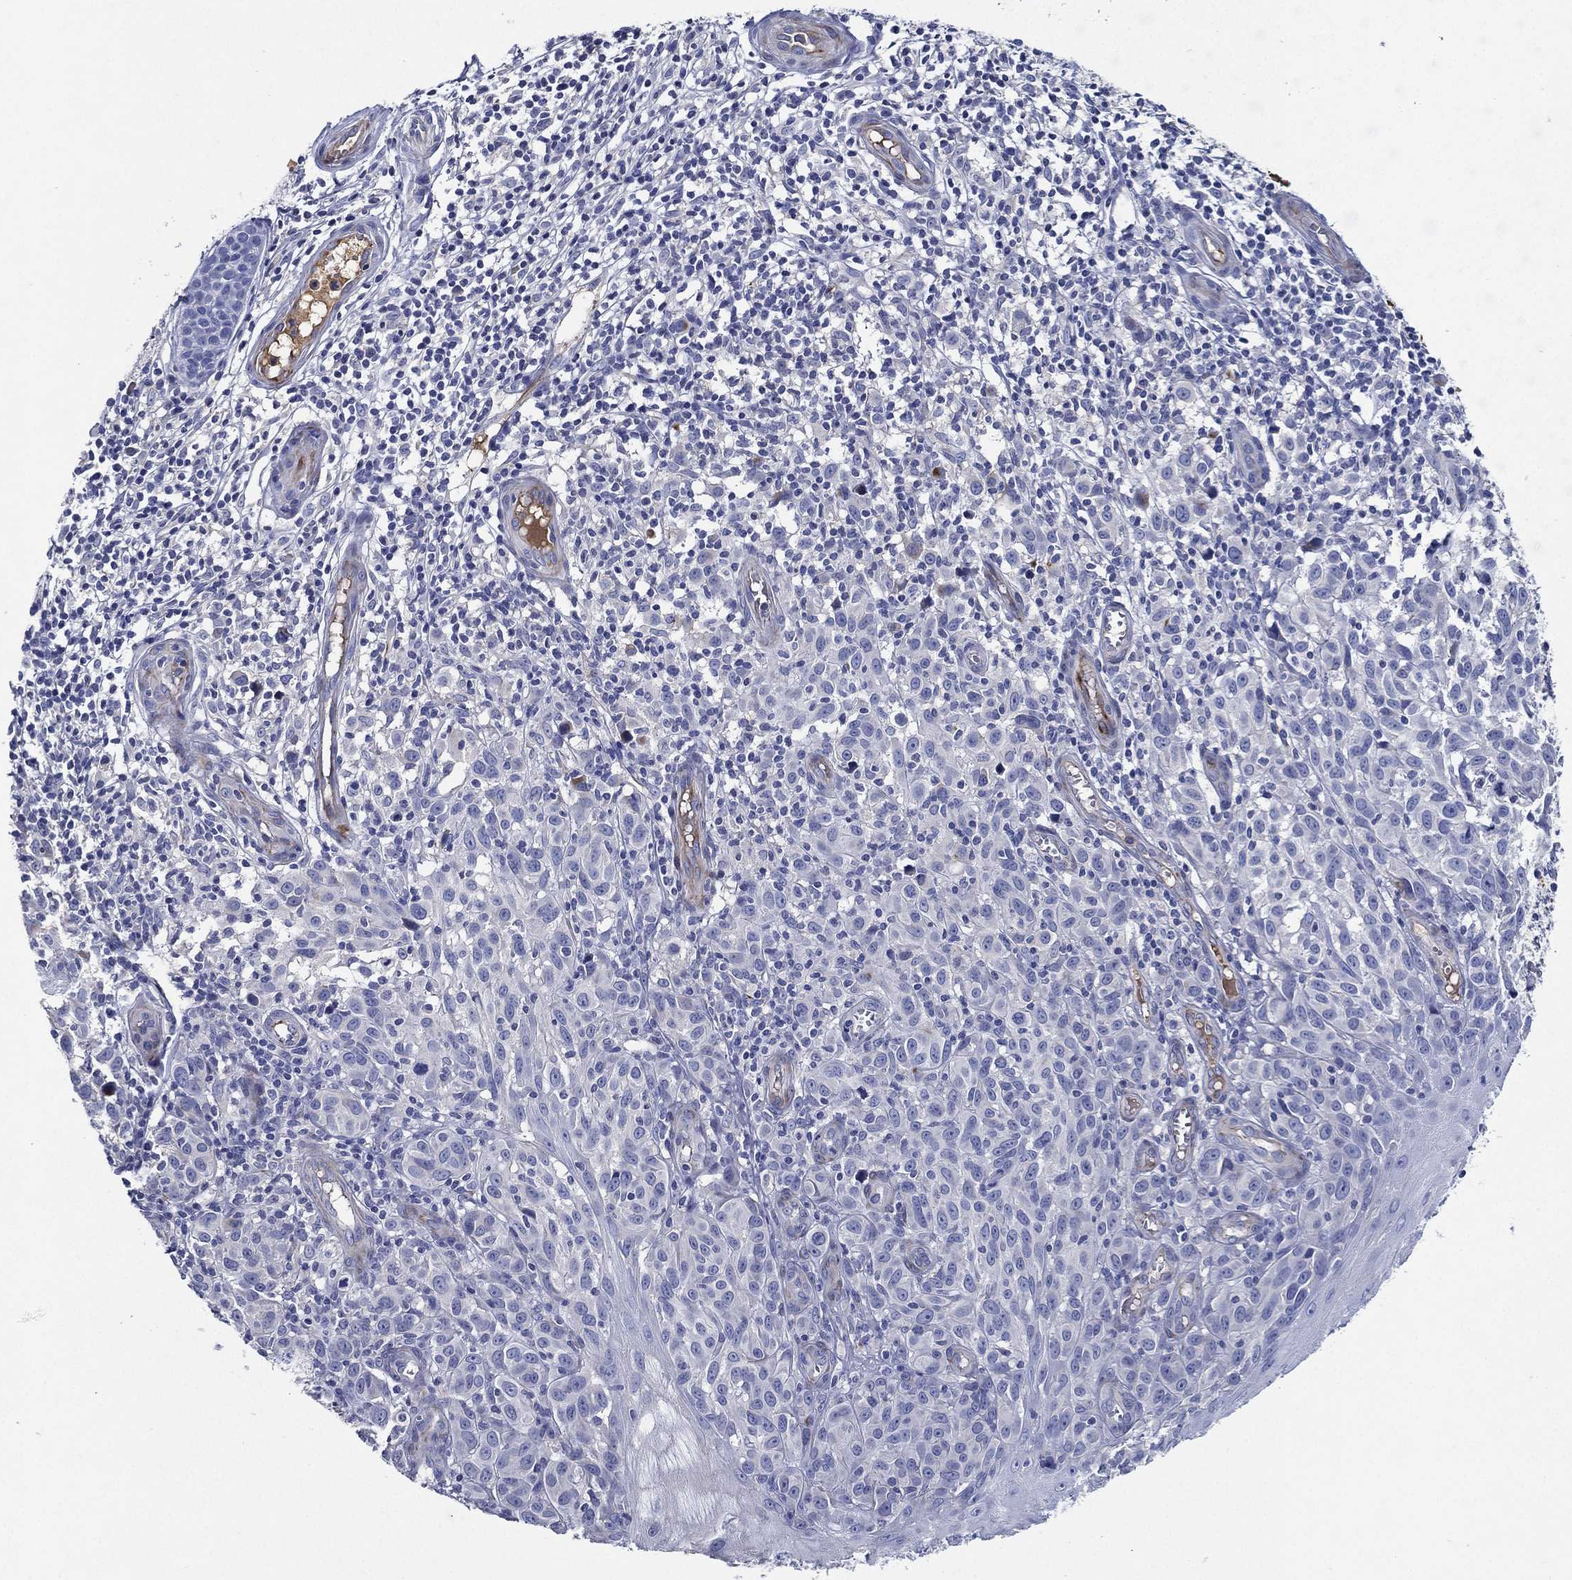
{"staining": {"intensity": "negative", "quantity": "none", "location": "none"}, "tissue": "melanoma", "cell_type": "Tumor cells", "image_type": "cancer", "snomed": [{"axis": "morphology", "description": "Malignant melanoma, NOS"}, {"axis": "topography", "description": "Skin"}], "caption": "Human malignant melanoma stained for a protein using immunohistochemistry displays no expression in tumor cells.", "gene": "TMPRSS11D", "patient": {"sex": "female", "age": 53}}